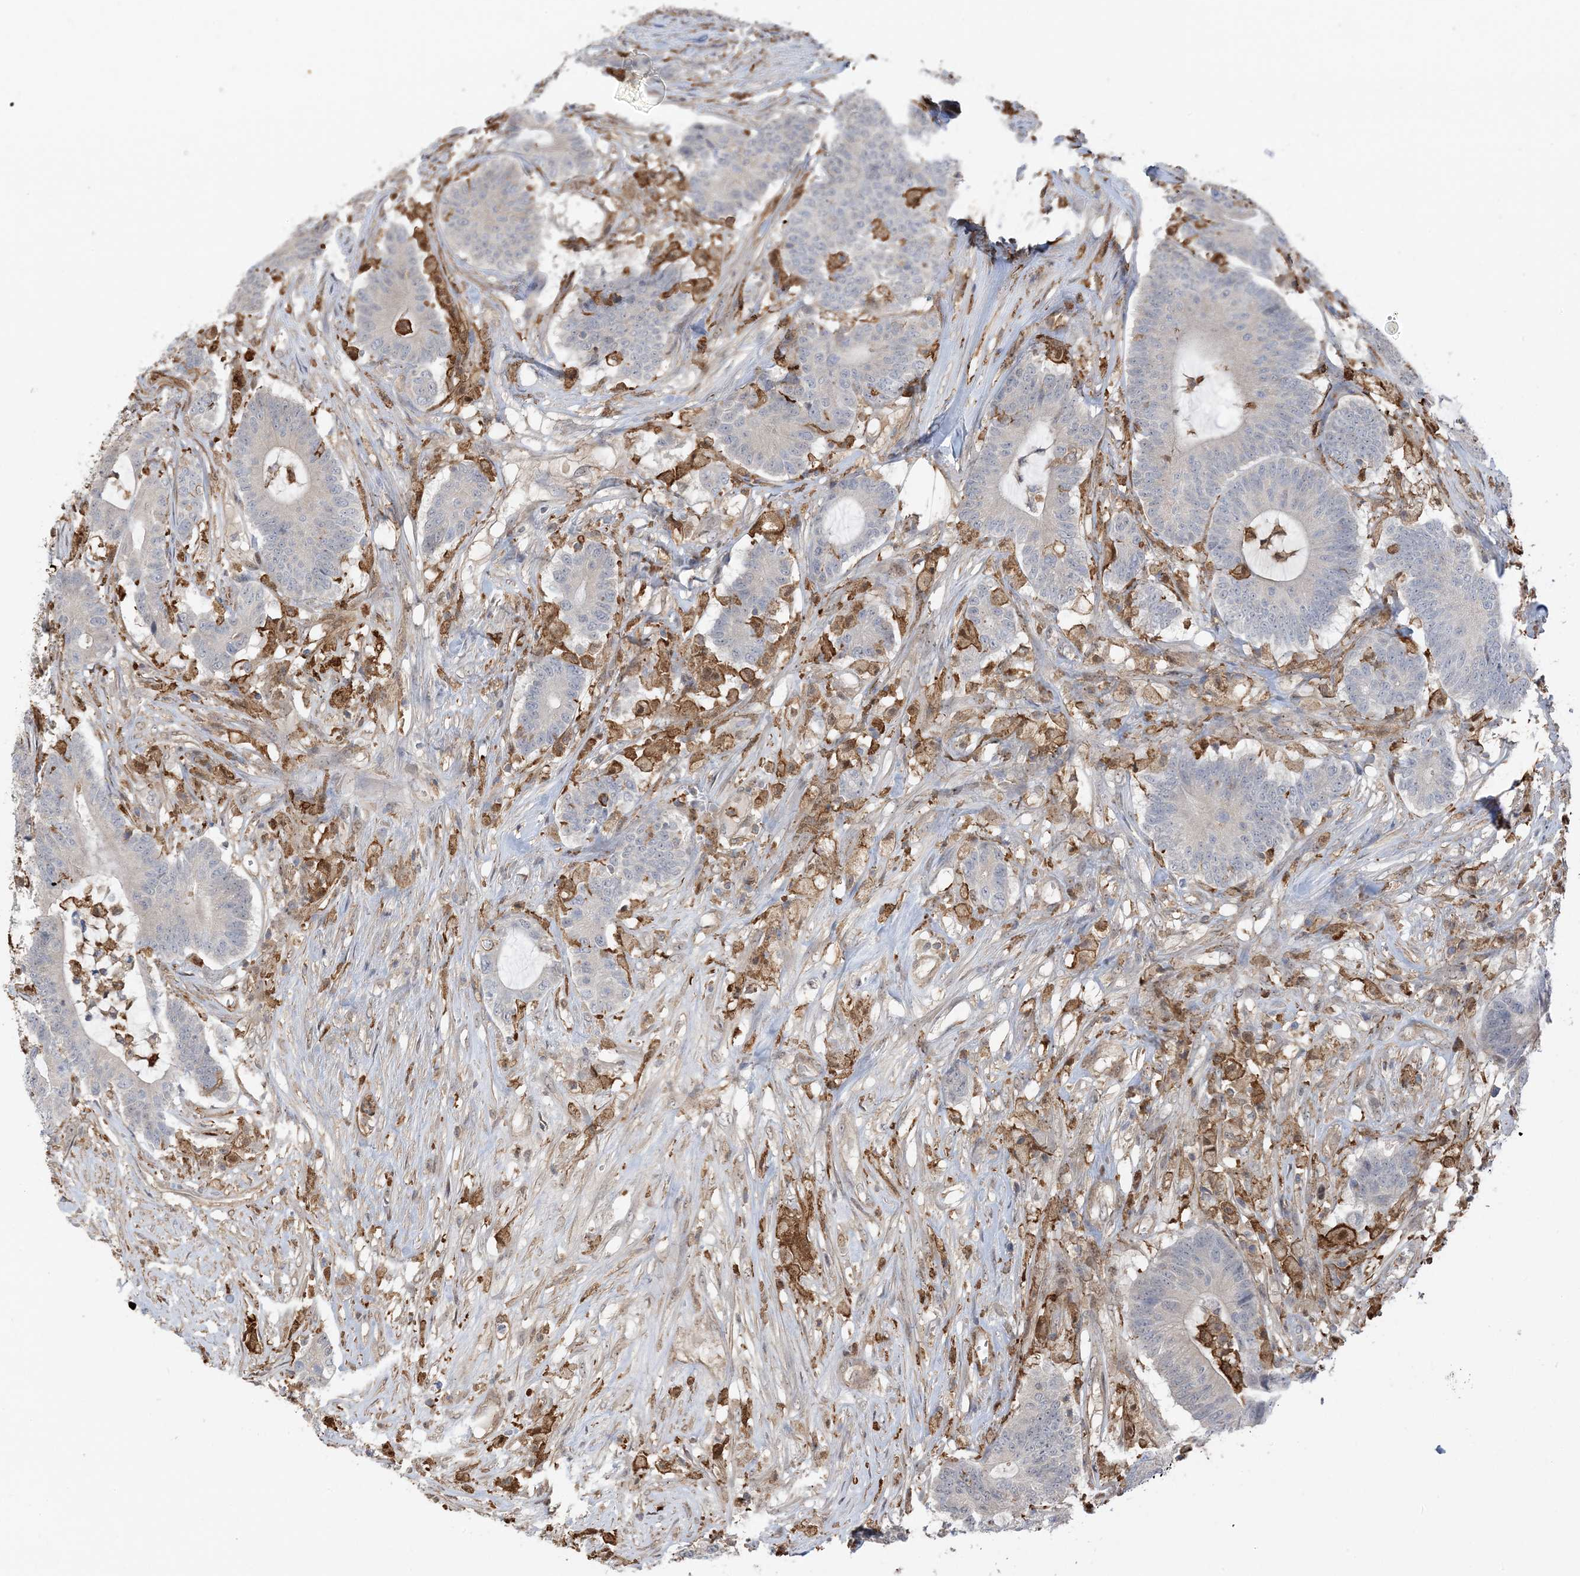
{"staining": {"intensity": "negative", "quantity": "none", "location": "none"}, "tissue": "colorectal cancer", "cell_type": "Tumor cells", "image_type": "cancer", "snomed": [{"axis": "morphology", "description": "Adenocarcinoma, NOS"}, {"axis": "topography", "description": "Colon"}], "caption": "A histopathology image of human adenocarcinoma (colorectal) is negative for staining in tumor cells.", "gene": "PHACTR2", "patient": {"sex": "female", "age": 84}}